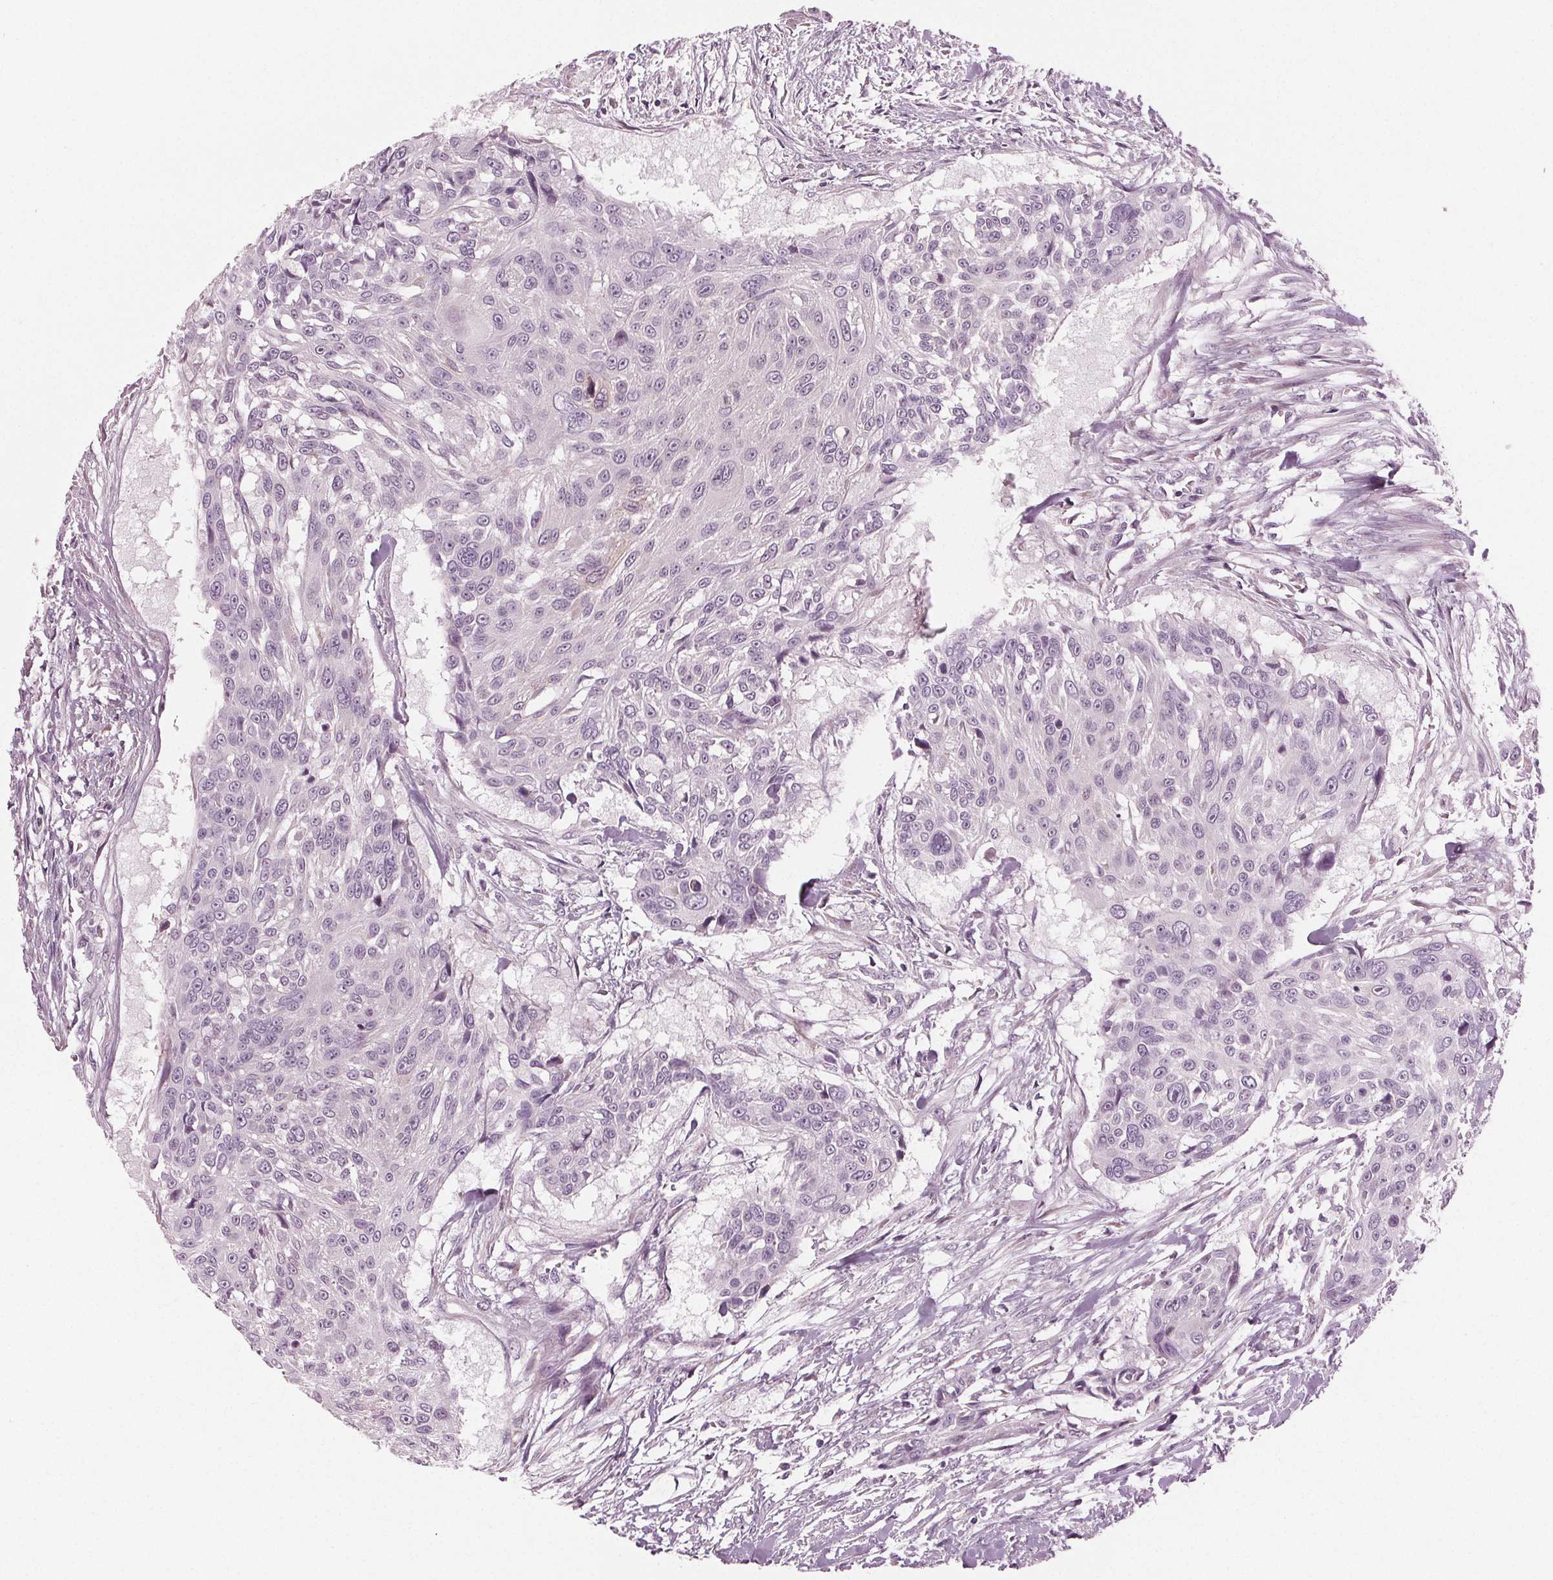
{"staining": {"intensity": "negative", "quantity": "none", "location": "none"}, "tissue": "urothelial cancer", "cell_type": "Tumor cells", "image_type": "cancer", "snomed": [{"axis": "morphology", "description": "Urothelial carcinoma, NOS"}, {"axis": "topography", "description": "Urinary bladder"}], "caption": "Urothelial cancer stained for a protein using IHC reveals no positivity tumor cells.", "gene": "PRAP1", "patient": {"sex": "male", "age": 55}}